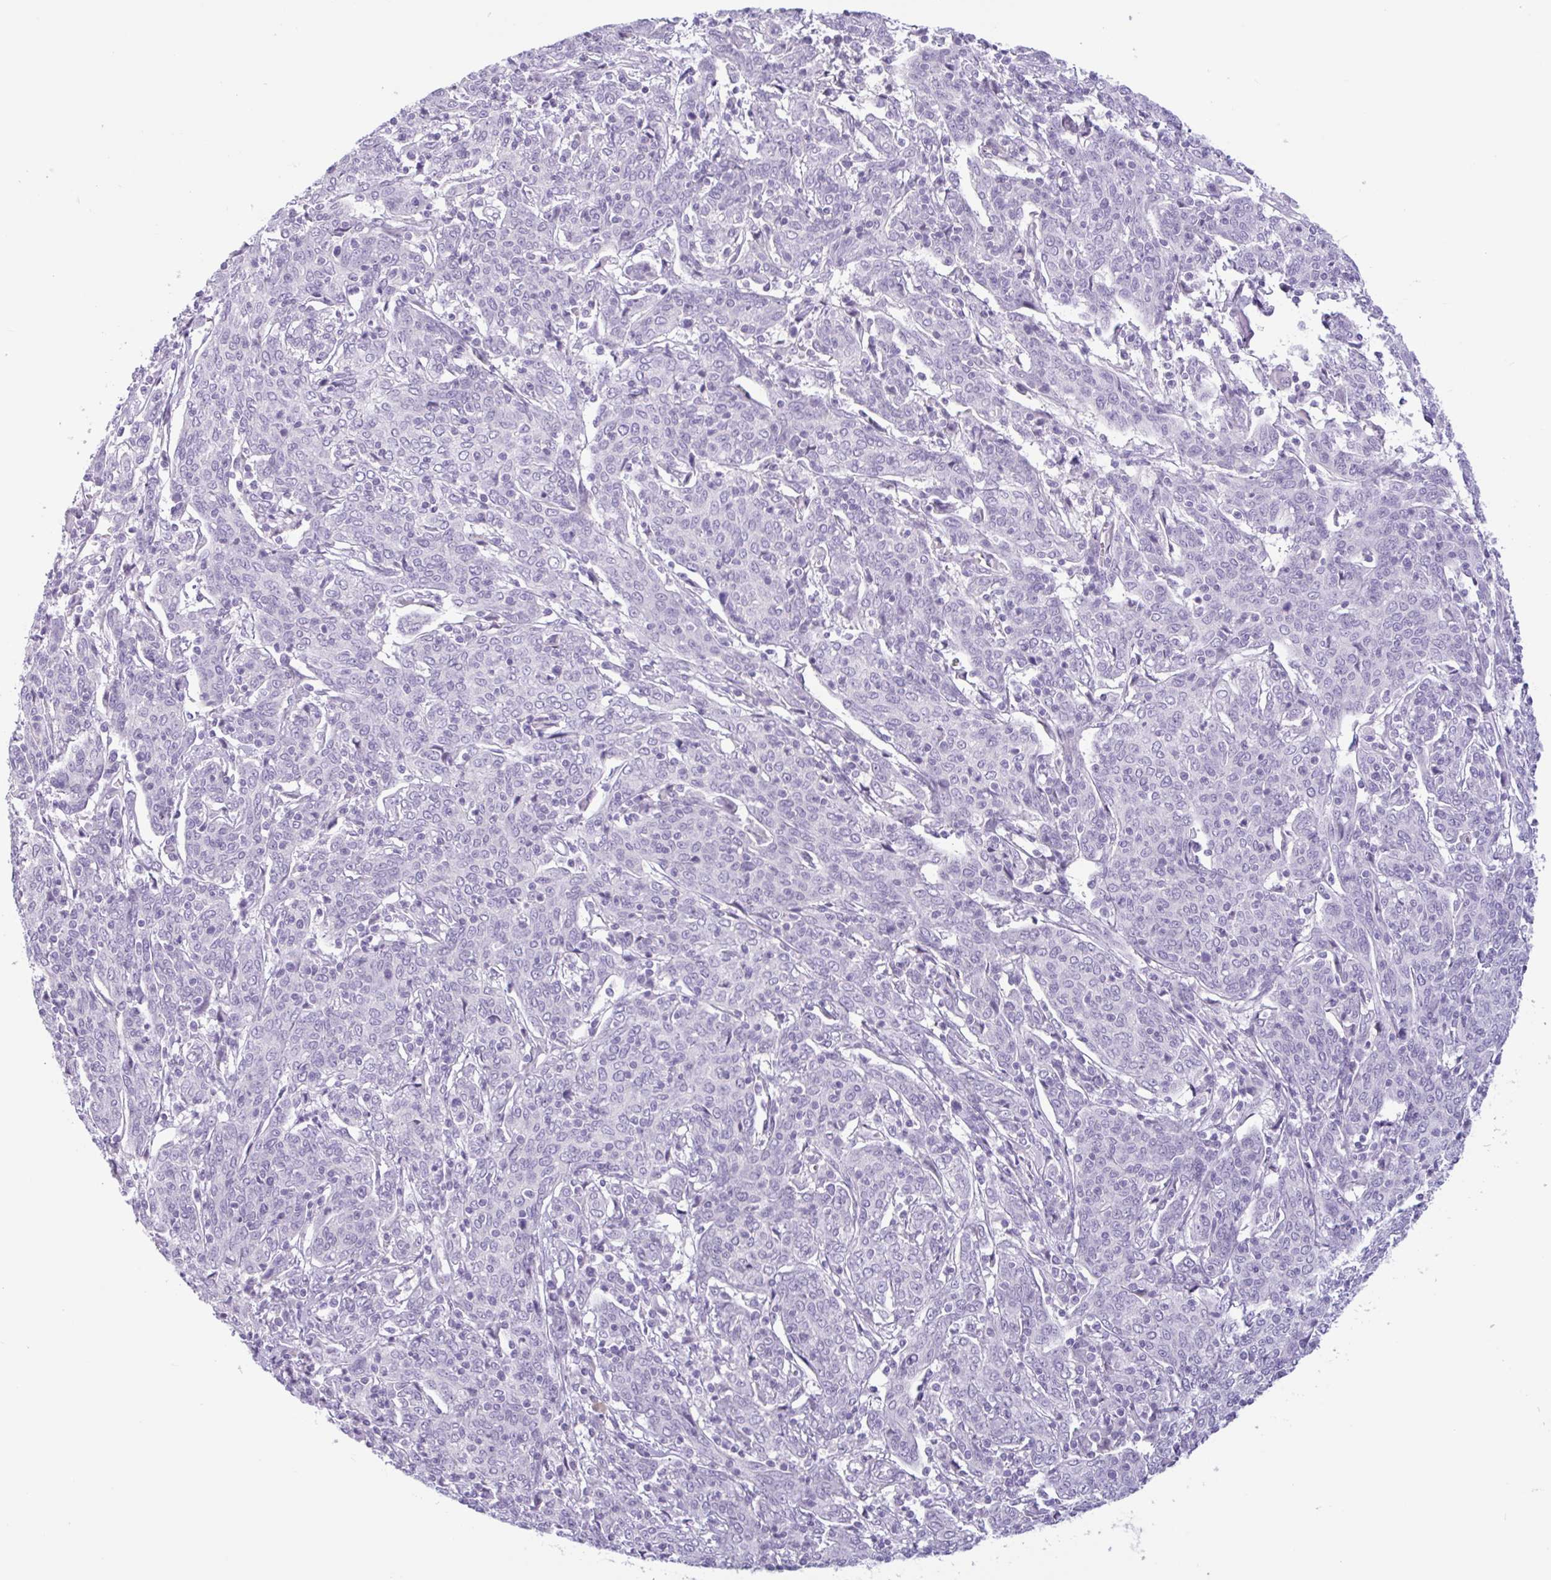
{"staining": {"intensity": "negative", "quantity": "none", "location": "none"}, "tissue": "cervical cancer", "cell_type": "Tumor cells", "image_type": "cancer", "snomed": [{"axis": "morphology", "description": "Squamous cell carcinoma, NOS"}, {"axis": "topography", "description": "Cervix"}], "caption": "DAB immunohistochemical staining of human cervical squamous cell carcinoma demonstrates no significant positivity in tumor cells. (DAB IHC, high magnification).", "gene": "CTSE", "patient": {"sex": "female", "age": 67}}